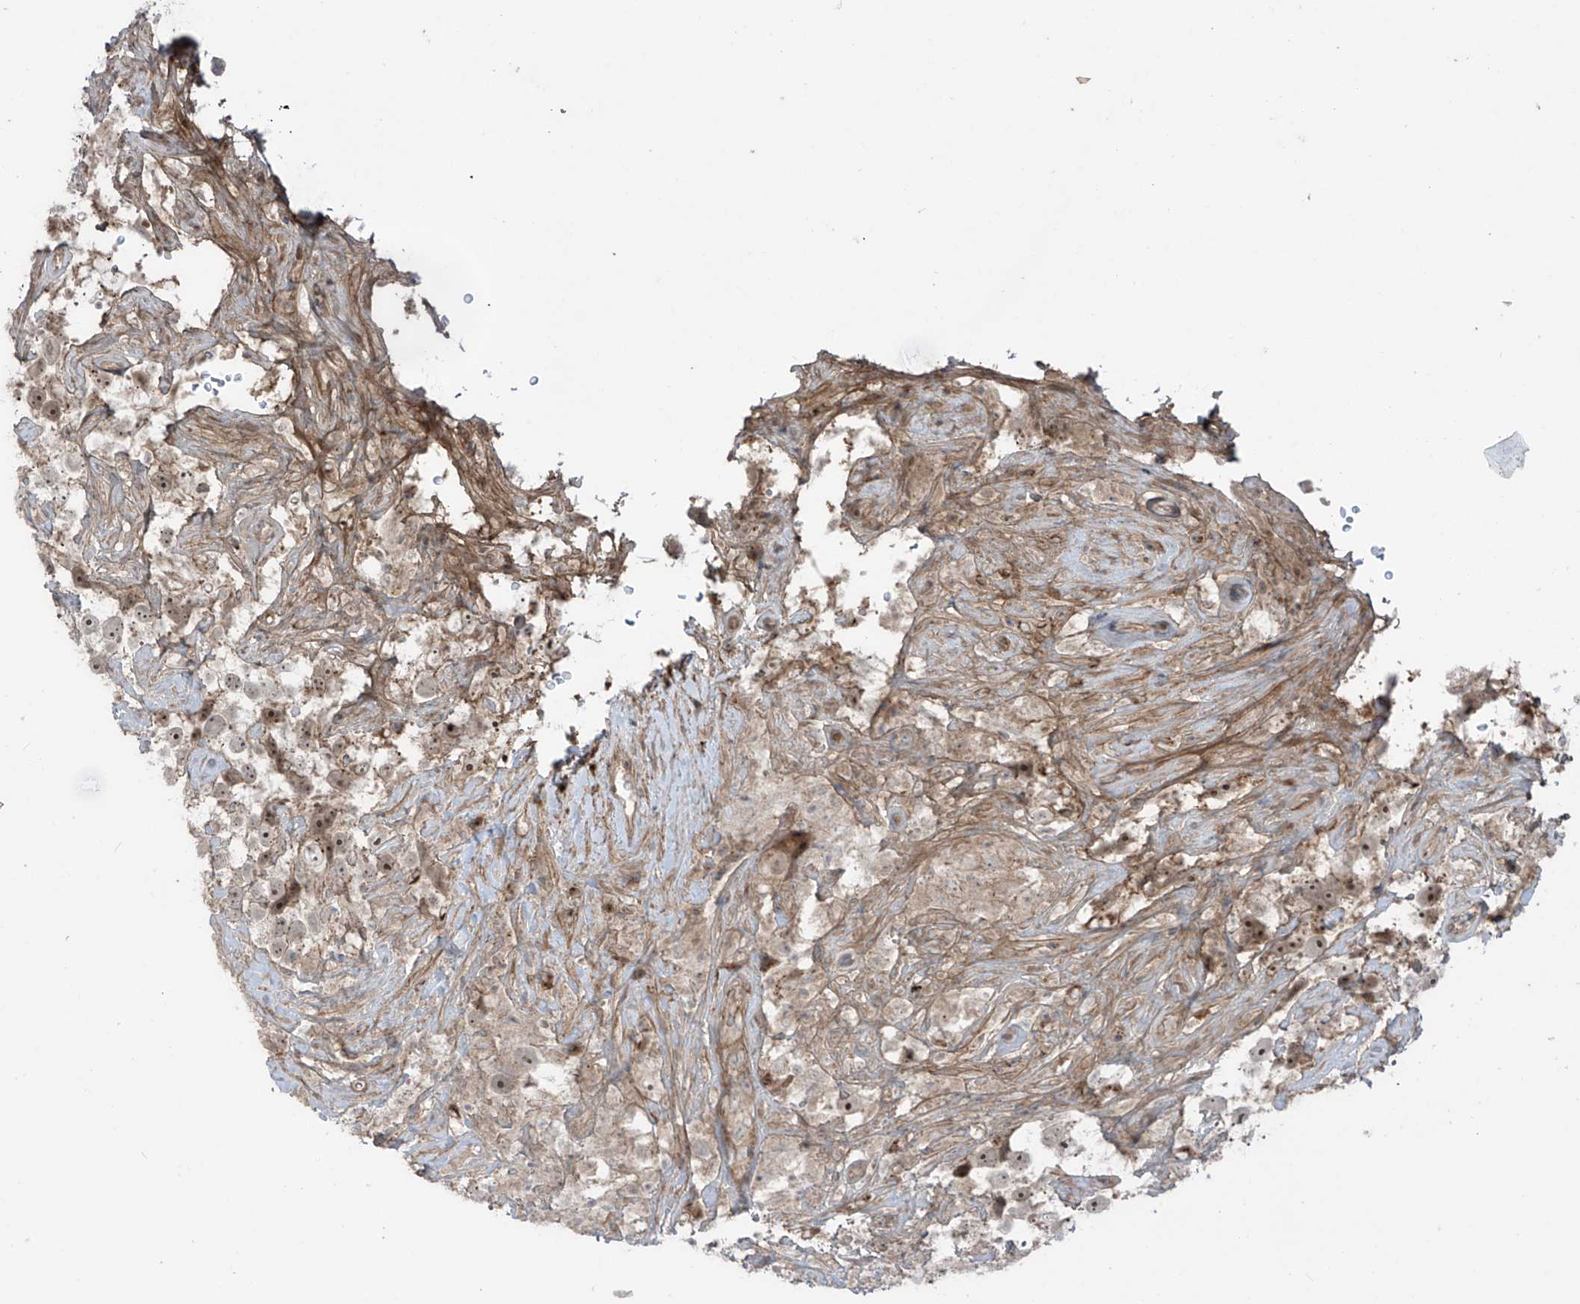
{"staining": {"intensity": "weak", "quantity": ">75%", "location": "nuclear"}, "tissue": "testis cancer", "cell_type": "Tumor cells", "image_type": "cancer", "snomed": [{"axis": "morphology", "description": "Seminoma, NOS"}, {"axis": "topography", "description": "Testis"}], "caption": "The histopathology image exhibits immunohistochemical staining of testis cancer (seminoma). There is weak nuclear staining is present in about >75% of tumor cells.", "gene": "LRRC74A", "patient": {"sex": "male", "age": 49}}